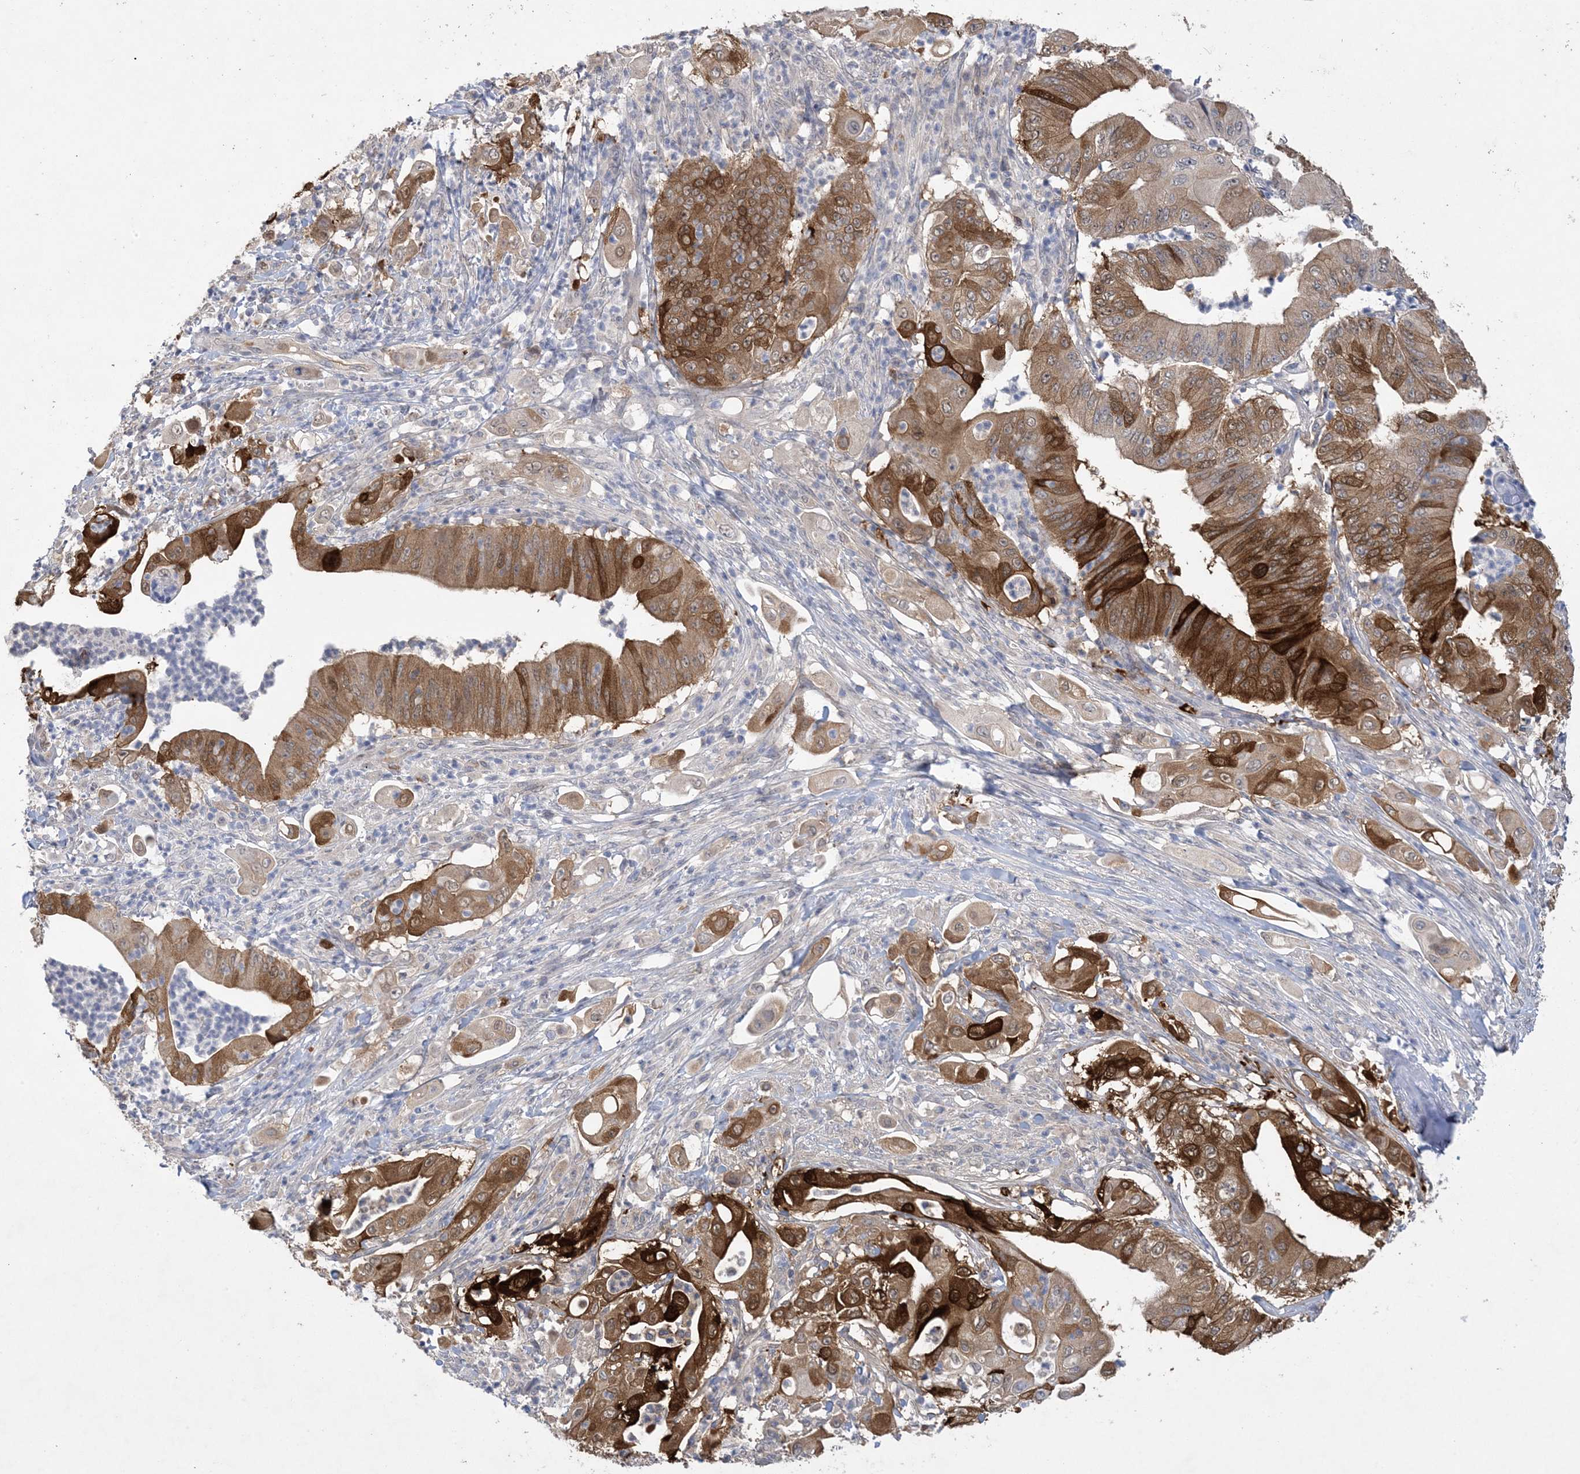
{"staining": {"intensity": "strong", "quantity": ">75%", "location": "cytoplasmic/membranous"}, "tissue": "pancreatic cancer", "cell_type": "Tumor cells", "image_type": "cancer", "snomed": [{"axis": "morphology", "description": "Adenocarcinoma, NOS"}, {"axis": "topography", "description": "Pancreas"}], "caption": "Immunohistochemical staining of human pancreatic cancer (adenocarcinoma) exhibits high levels of strong cytoplasmic/membranous protein expression in approximately >75% of tumor cells. (brown staining indicates protein expression, while blue staining denotes nuclei).", "gene": "HMGCS1", "patient": {"sex": "female", "age": 77}}